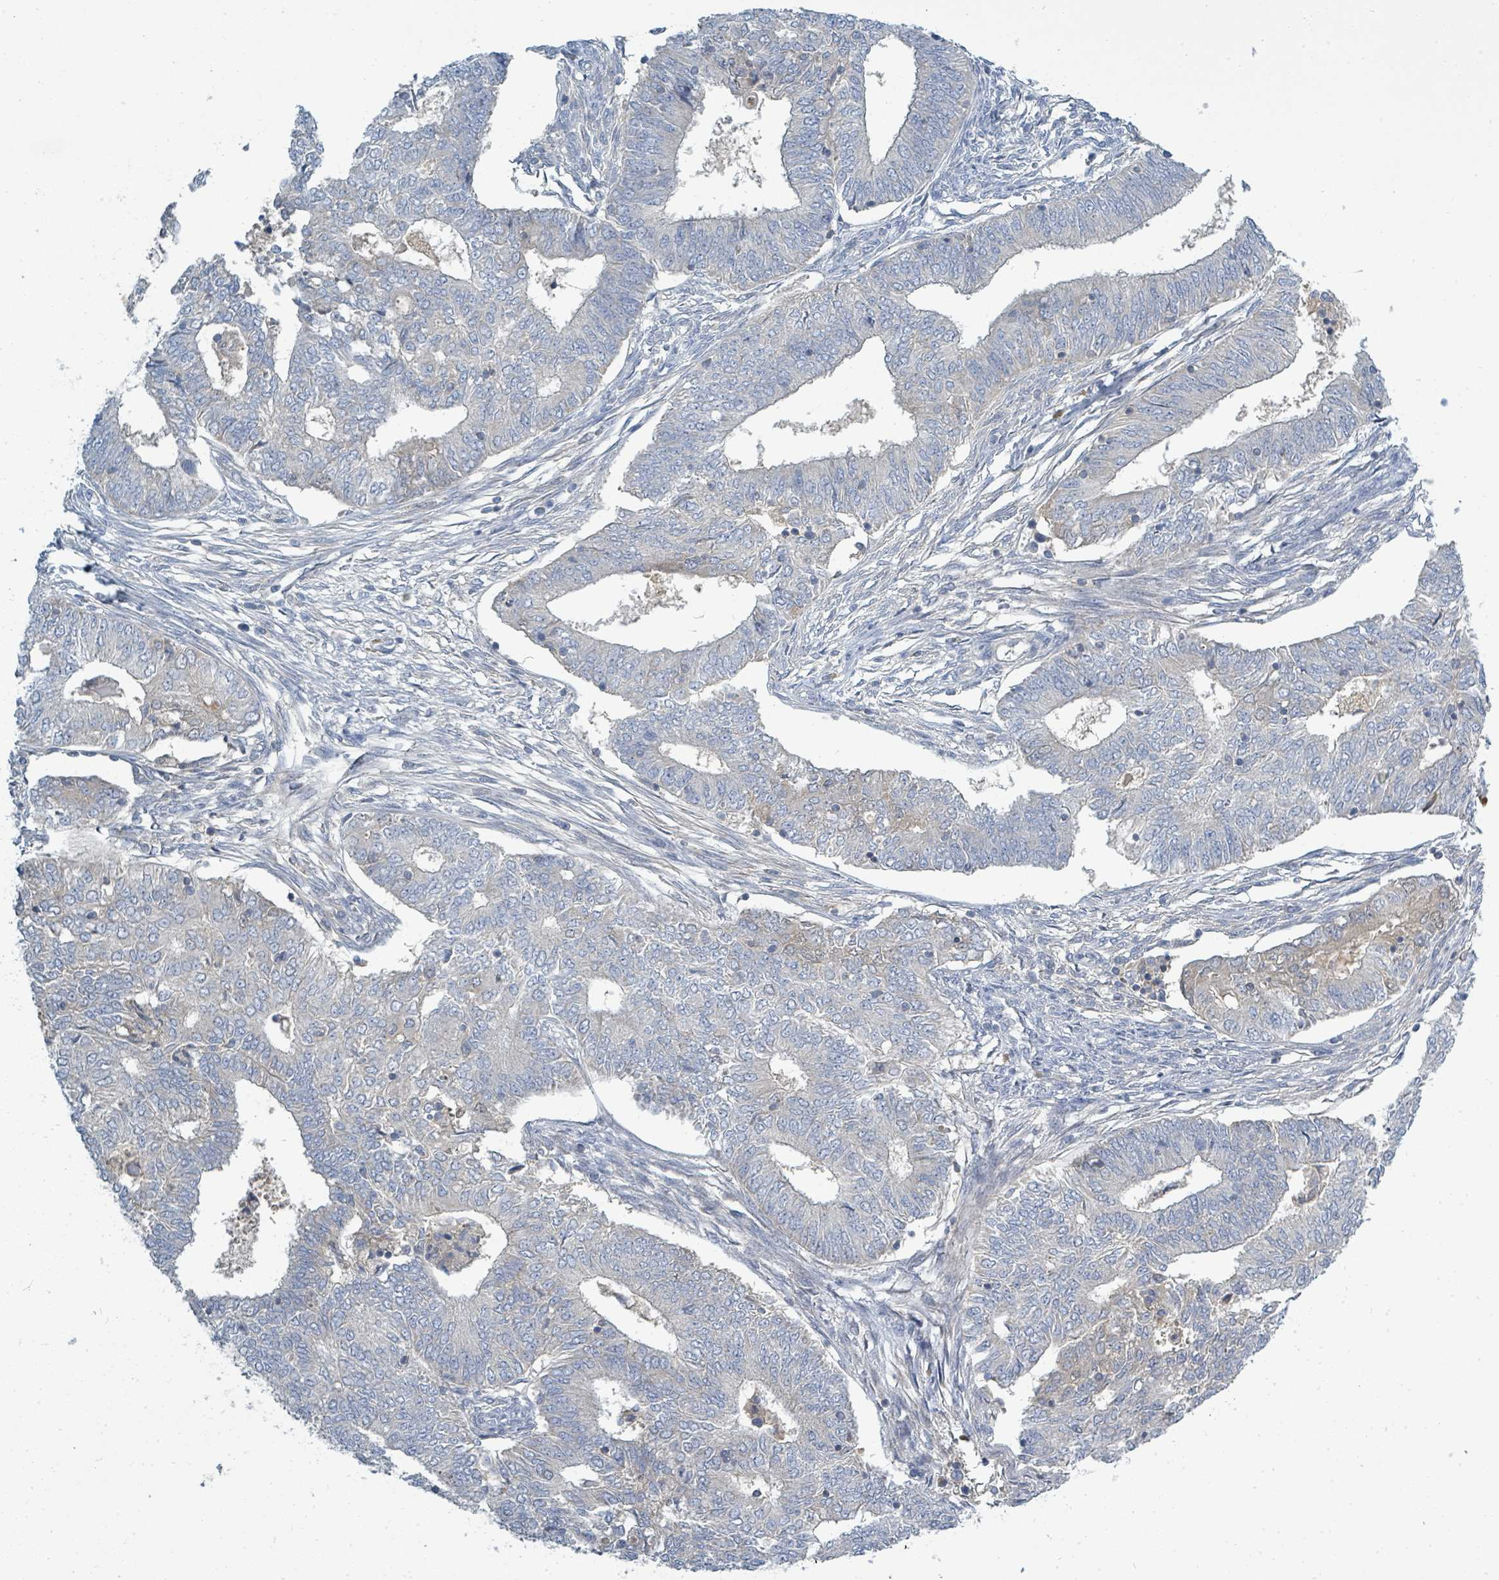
{"staining": {"intensity": "negative", "quantity": "none", "location": "none"}, "tissue": "endometrial cancer", "cell_type": "Tumor cells", "image_type": "cancer", "snomed": [{"axis": "morphology", "description": "Adenocarcinoma, NOS"}, {"axis": "topography", "description": "Endometrium"}], "caption": "Immunohistochemical staining of human endometrial cancer reveals no significant staining in tumor cells.", "gene": "SLC25A23", "patient": {"sex": "female", "age": 62}}